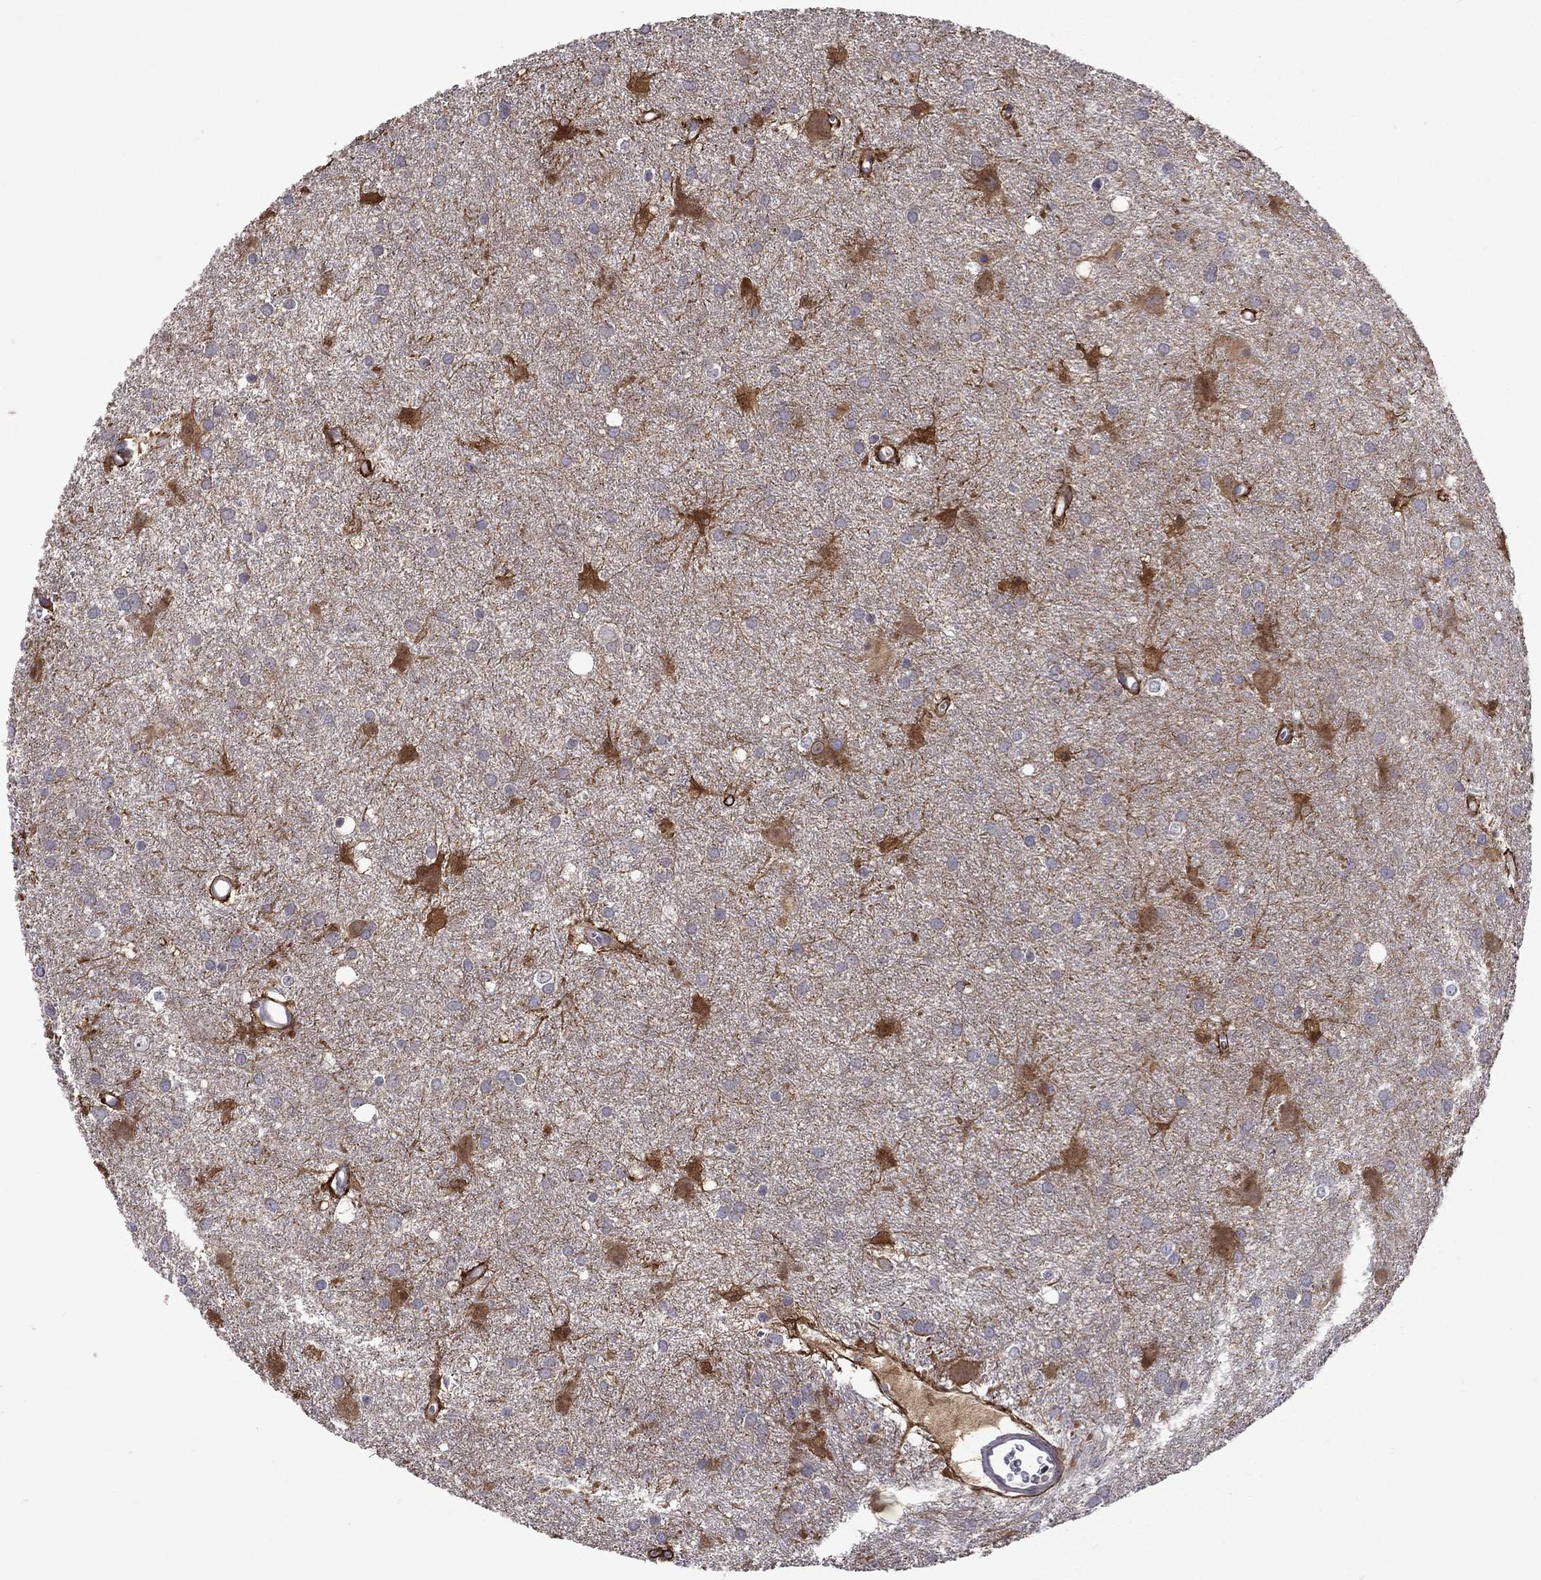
{"staining": {"intensity": "negative", "quantity": "none", "location": "none"}, "tissue": "glioma", "cell_type": "Tumor cells", "image_type": "cancer", "snomed": [{"axis": "morphology", "description": "Glioma, malignant, Low grade"}, {"axis": "topography", "description": "Brain"}], "caption": "There is no significant positivity in tumor cells of malignant glioma (low-grade).", "gene": "SNTA1", "patient": {"sex": "male", "age": 58}}